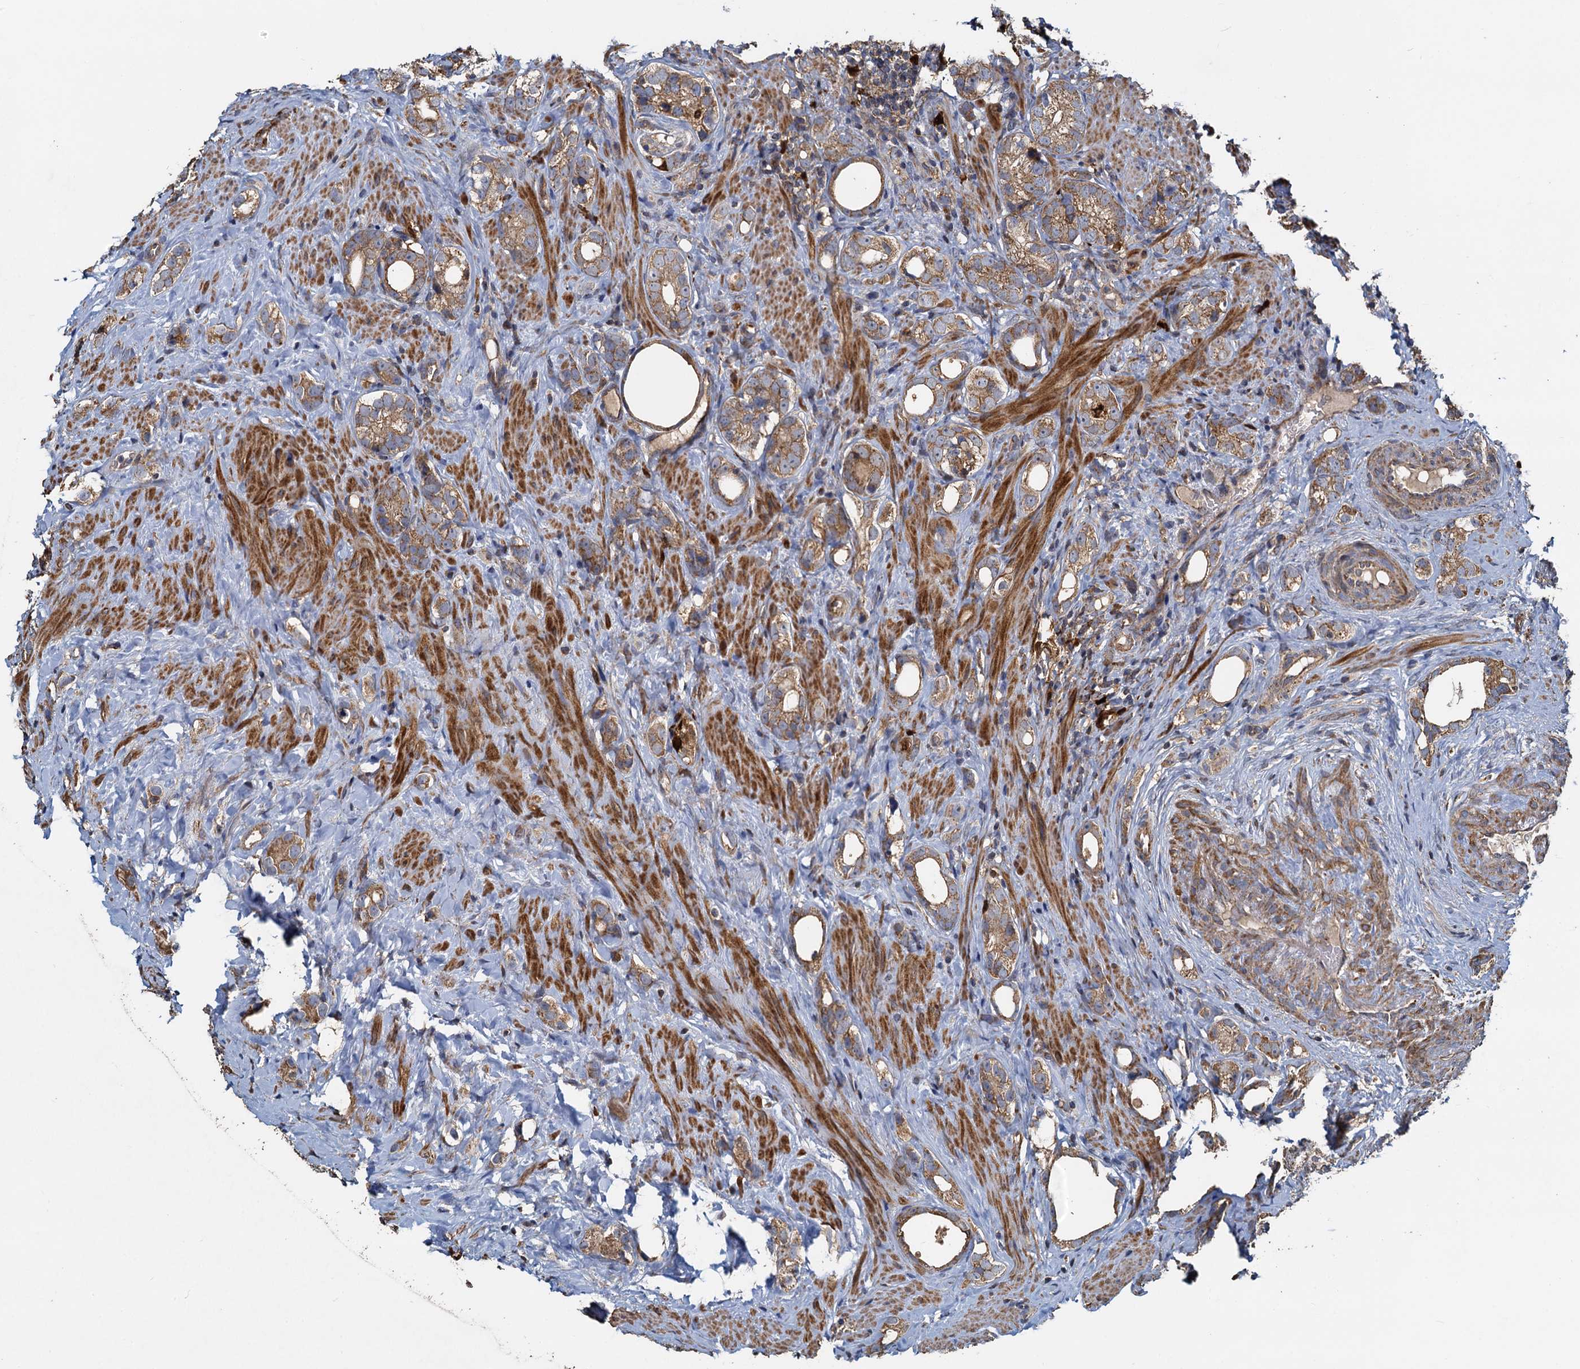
{"staining": {"intensity": "moderate", "quantity": ">75%", "location": "cytoplasmic/membranous"}, "tissue": "prostate cancer", "cell_type": "Tumor cells", "image_type": "cancer", "snomed": [{"axis": "morphology", "description": "Adenocarcinoma, High grade"}, {"axis": "topography", "description": "Prostate"}], "caption": "High-grade adenocarcinoma (prostate) was stained to show a protein in brown. There is medium levels of moderate cytoplasmic/membranous positivity in approximately >75% of tumor cells.", "gene": "SDS", "patient": {"sex": "male", "age": 63}}